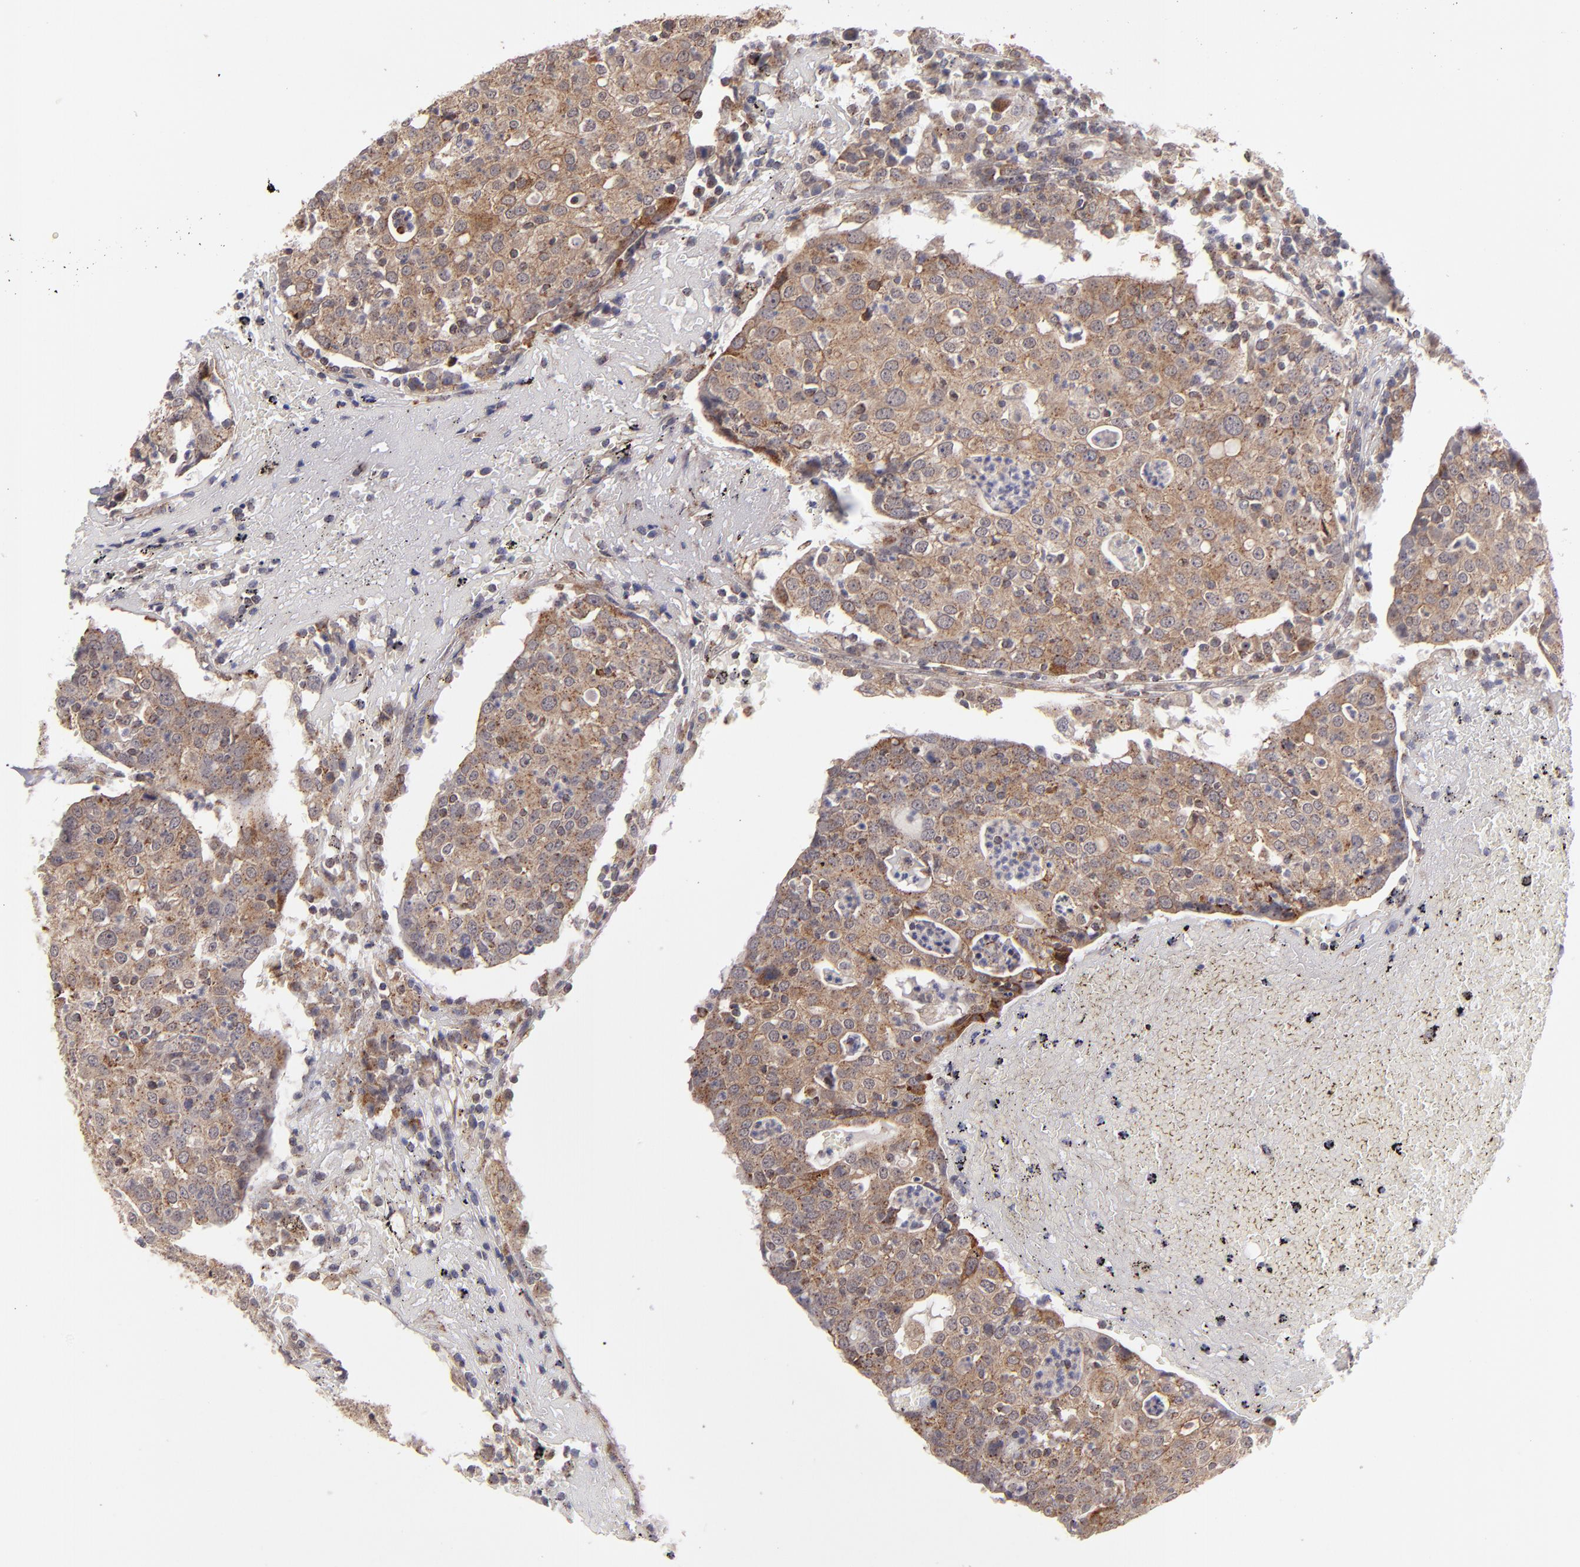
{"staining": {"intensity": "moderate", "quantity": "25%-75%", "location": "cytoplasmic/membranous"}, "tissue": "head and neck cancer", "cell_type": "Tumor cells", "image_type": "cancer", "snomed": [{"axis": "morphology", "description": "Adenocarcinoma, NOS"}, {"axis": "topography", "description": "Salivary gland"}, {"axis": "topography", "description": "Head-Neck"}], "caption": "Protein staining of head and neck adenocarcinoma tissue displays moderate cytoplasmic/membranous staining in approximately 25%-75% of tumor cells.", "gene": "ZFYVE1", "patient": {"sex": "female", "age": 65}}